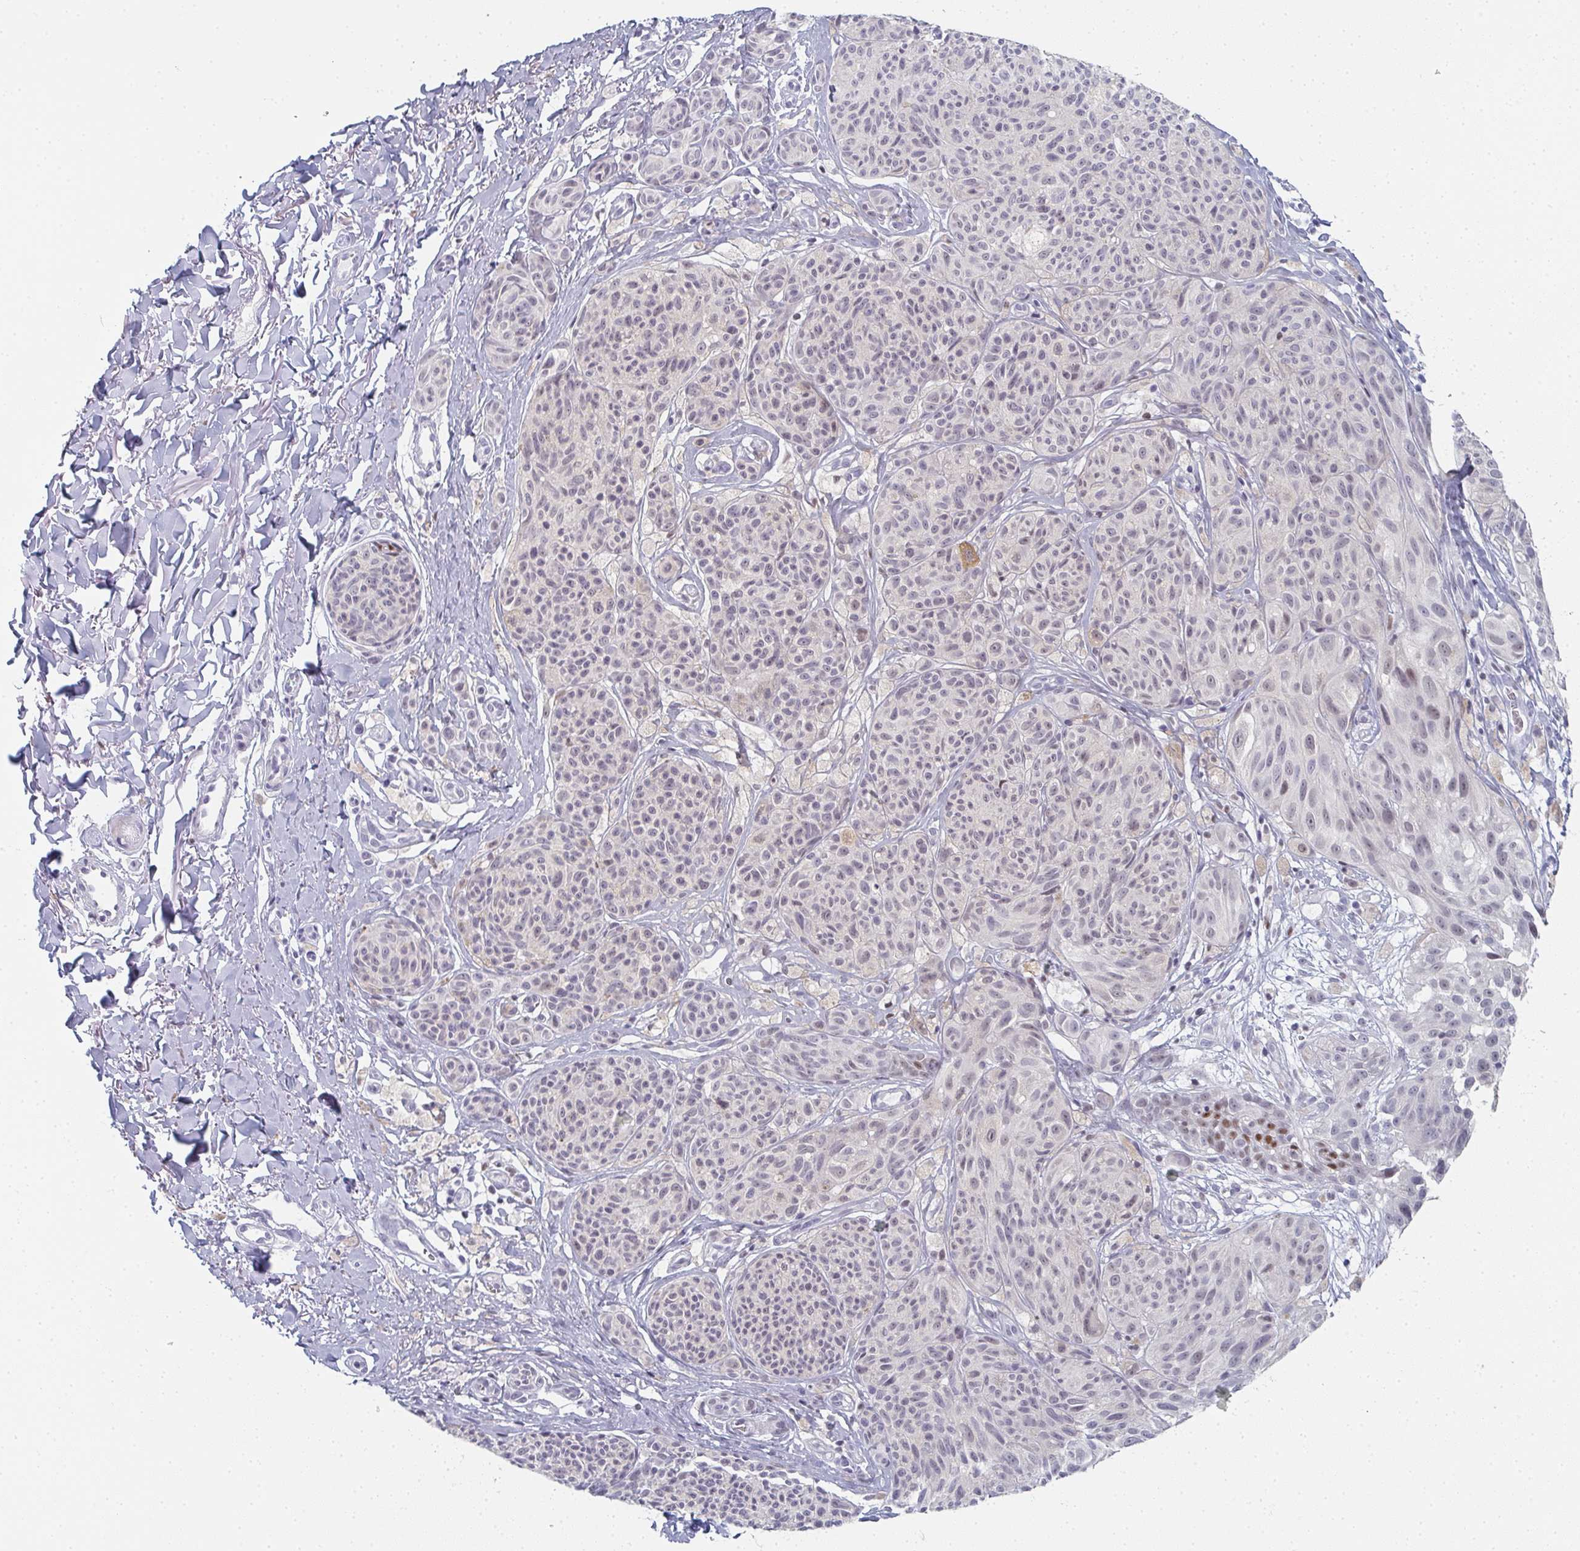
{"staining": {"intensity": "negative", "quantity": "none", "location": "none"}, "tissue": "melanoma", "cell_type": "Tumor cells", "image_type": "cancer", "snomed": [{"axis": "morphology", "description": "Malignant melanoma, NOS"}, {"axis": "topography", "description": "Skin"}], "caption": "Malignant melanoma stained for a protein using immunohistochemistry (IHC) displays no staining tumor cells.", "gene": "PYCR3", "patient": {"sex": "female", "age": 87}}